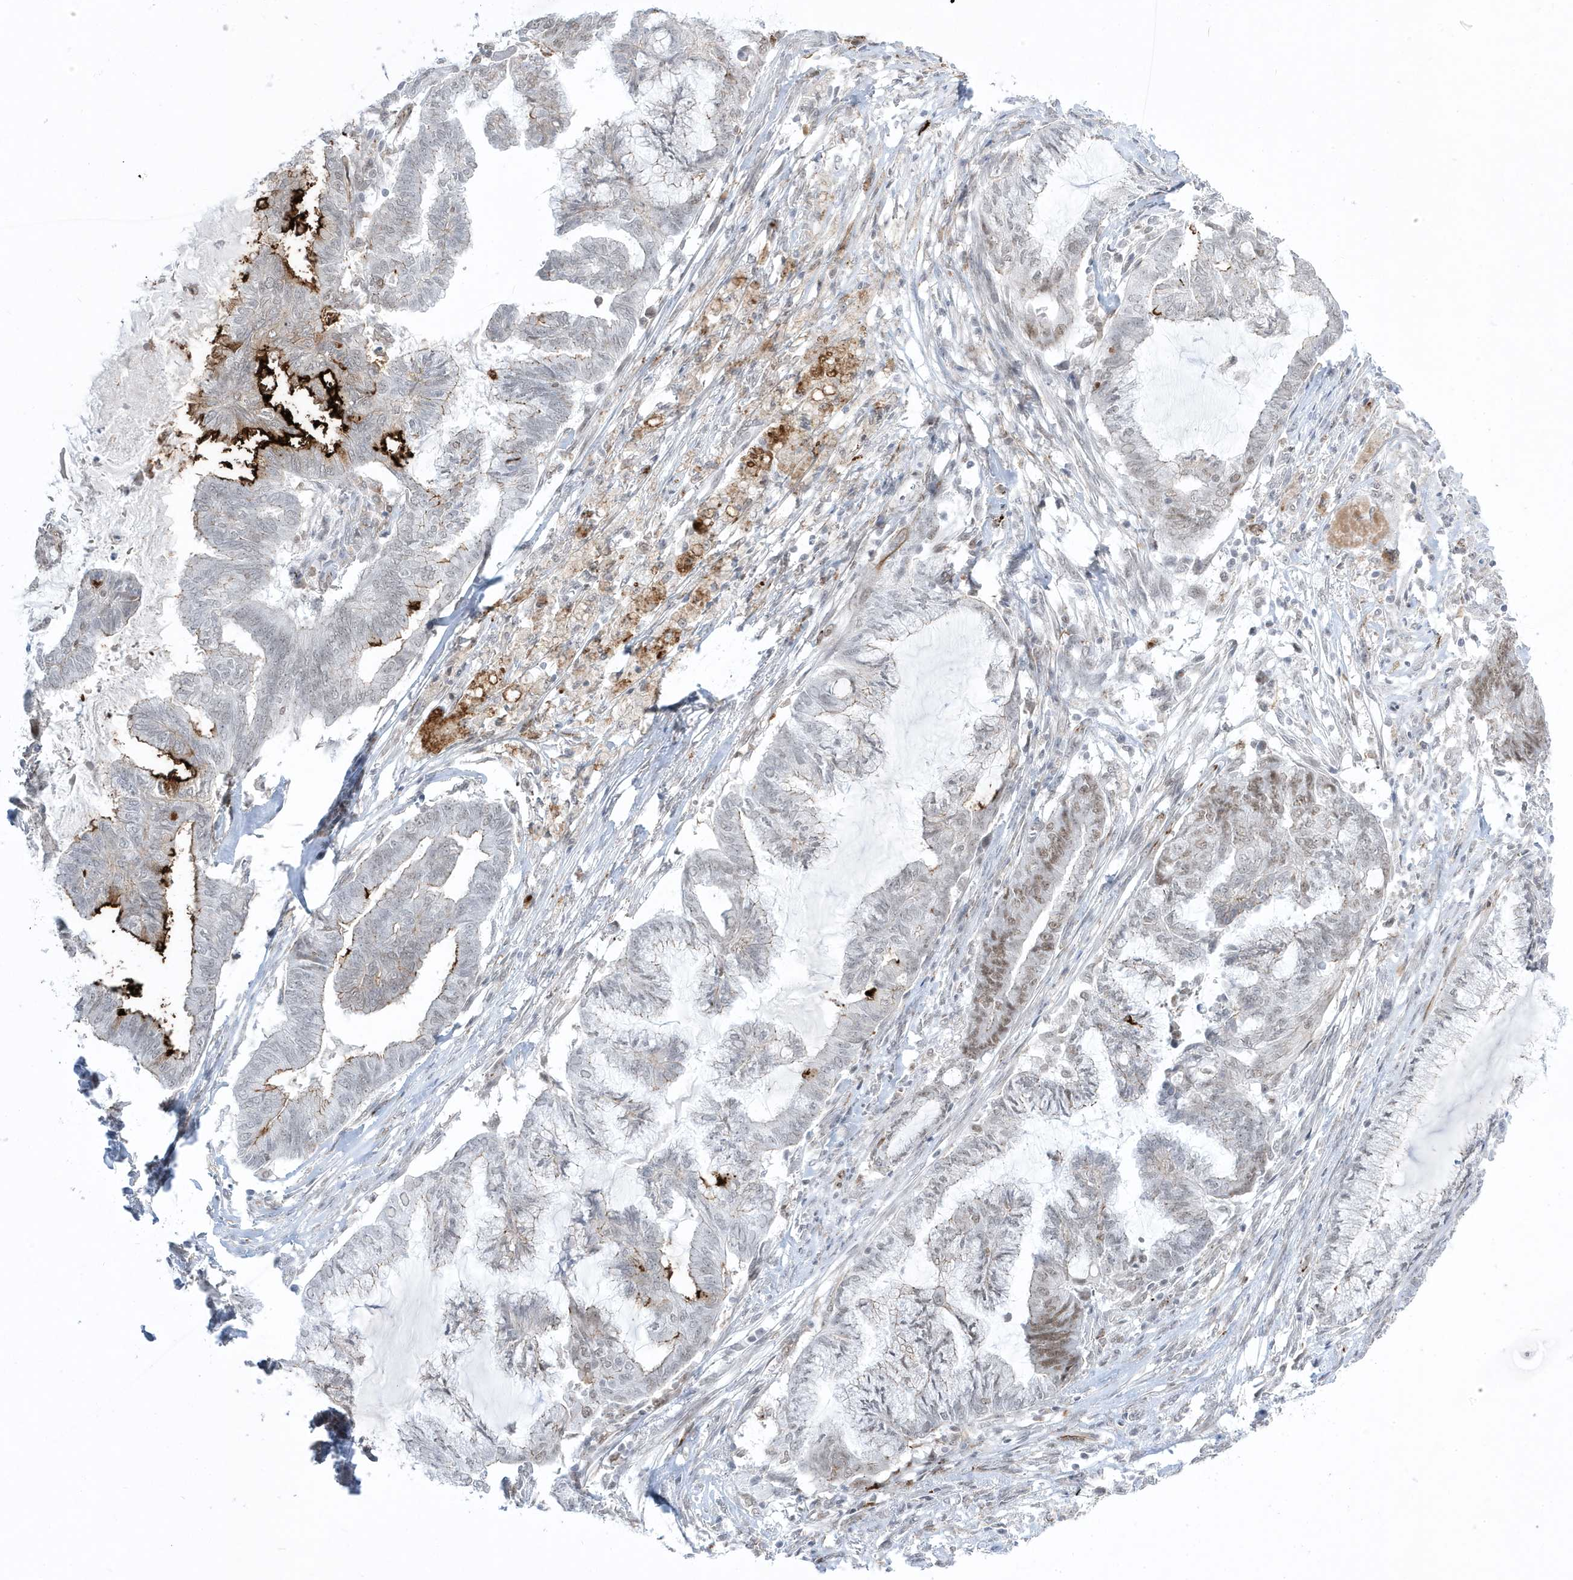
{"staining": {"intensity": "negative", "quantity": "none", "location": "none"}, "tissue": "endometrial cancer", "cell_type": "Tumor cells", "image_type": "cancer", "snomed": [{"axis": "morphology", "description": "Adenocarcinoma, NOS"}, {"axis": "topography", "description": "Endometrium"}], "caption": "This is a photomicrograph of IHC staining of endometrial cancer, which shows no staining in tumor cells.", "gene": "ADAMTSL3", "patient": {"sex": "female", "age": 86}}